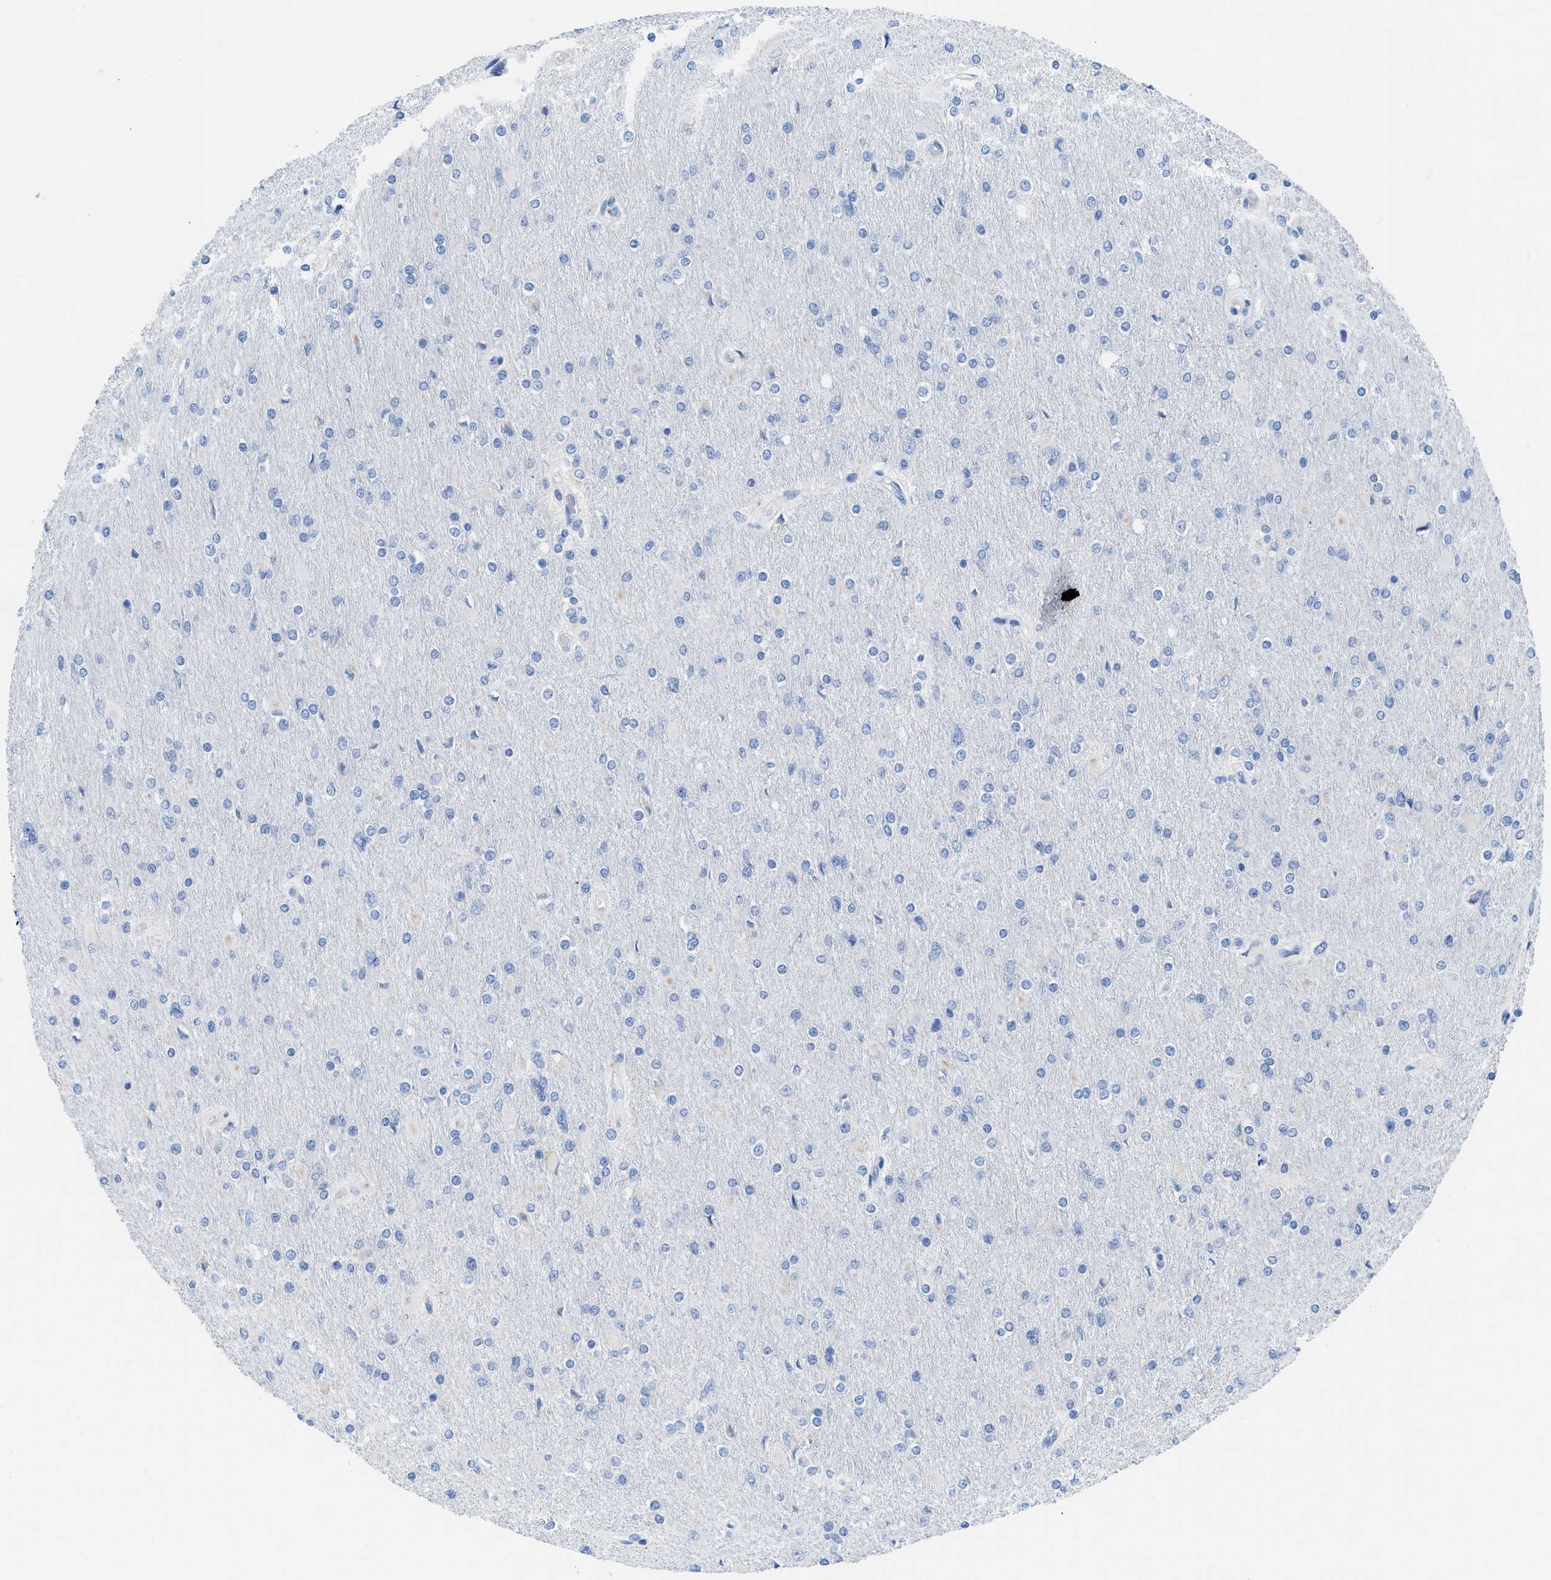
{"staining": {"intensity": "negative", "quantity": "none", "location": "none"}, "tissue": "glioma", "cell_type": "Tumor cells", "image_type": "cancer", "snomed": [{"axis": "morphology", "description": "Glioma, malignant, High grade"}, {"axis": "topography", "description": "Cerebral cortex"}], "caption": "Histopathology image shows no protein staining in tumor cells of glioma tissue.", "gene": "TCL1A", "patient": {"sex": "female", "age": 36}}